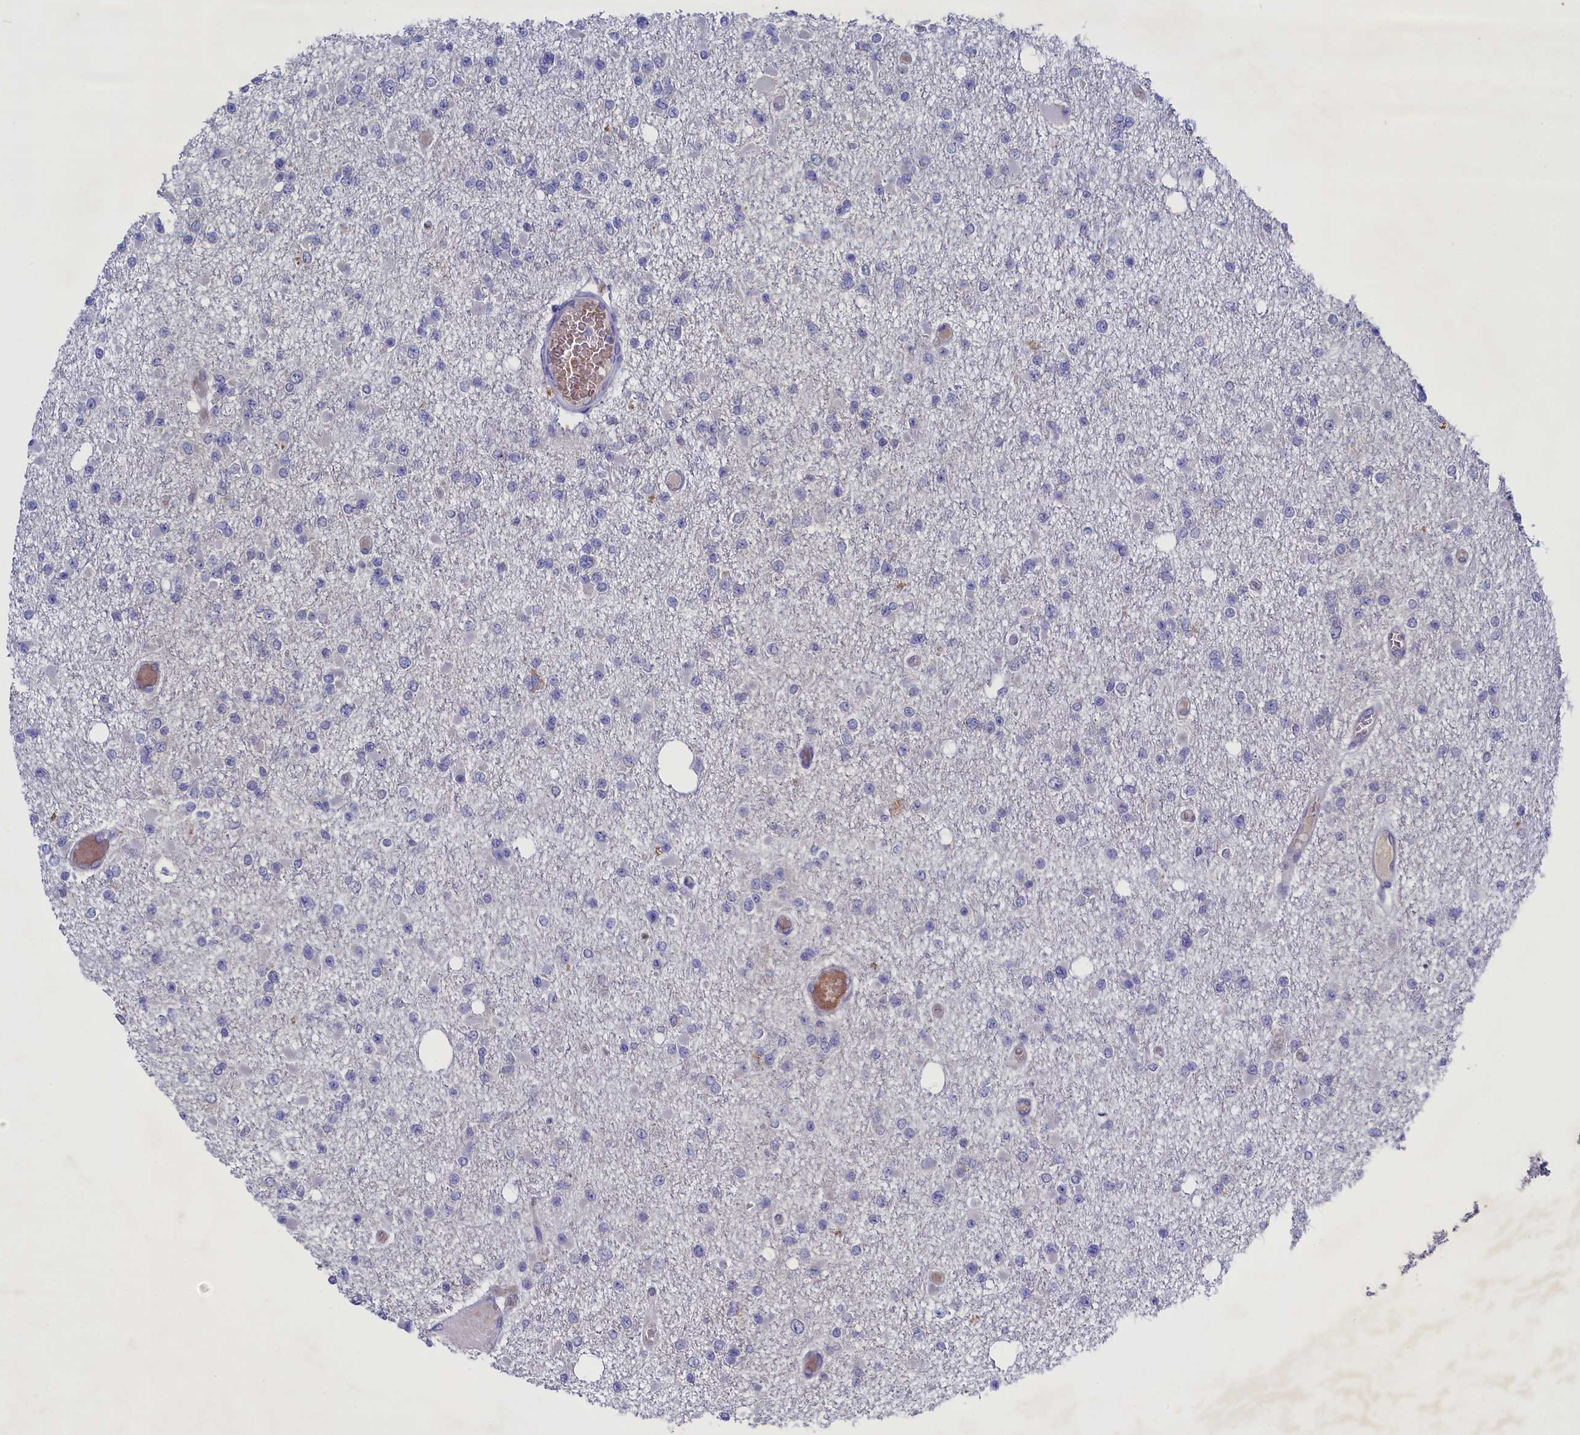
{"staining": {"intensity": "negative", "quantity": "none", "location": "none"}, "tissue": "glioma", "cell_type": "Tumor cells", "image_type": "cancer", "snomed": [{"axis": "morphology", "description": "Glioma, malignant, Low grade"}, {"axis": "topography", "description": "Brain"}], "caption": "DAB immunohistochemical staining of glioma displays no significant staining in tumor cells.", "gene": "GPR108", "patient": {"sex": "female", "age": 22}}